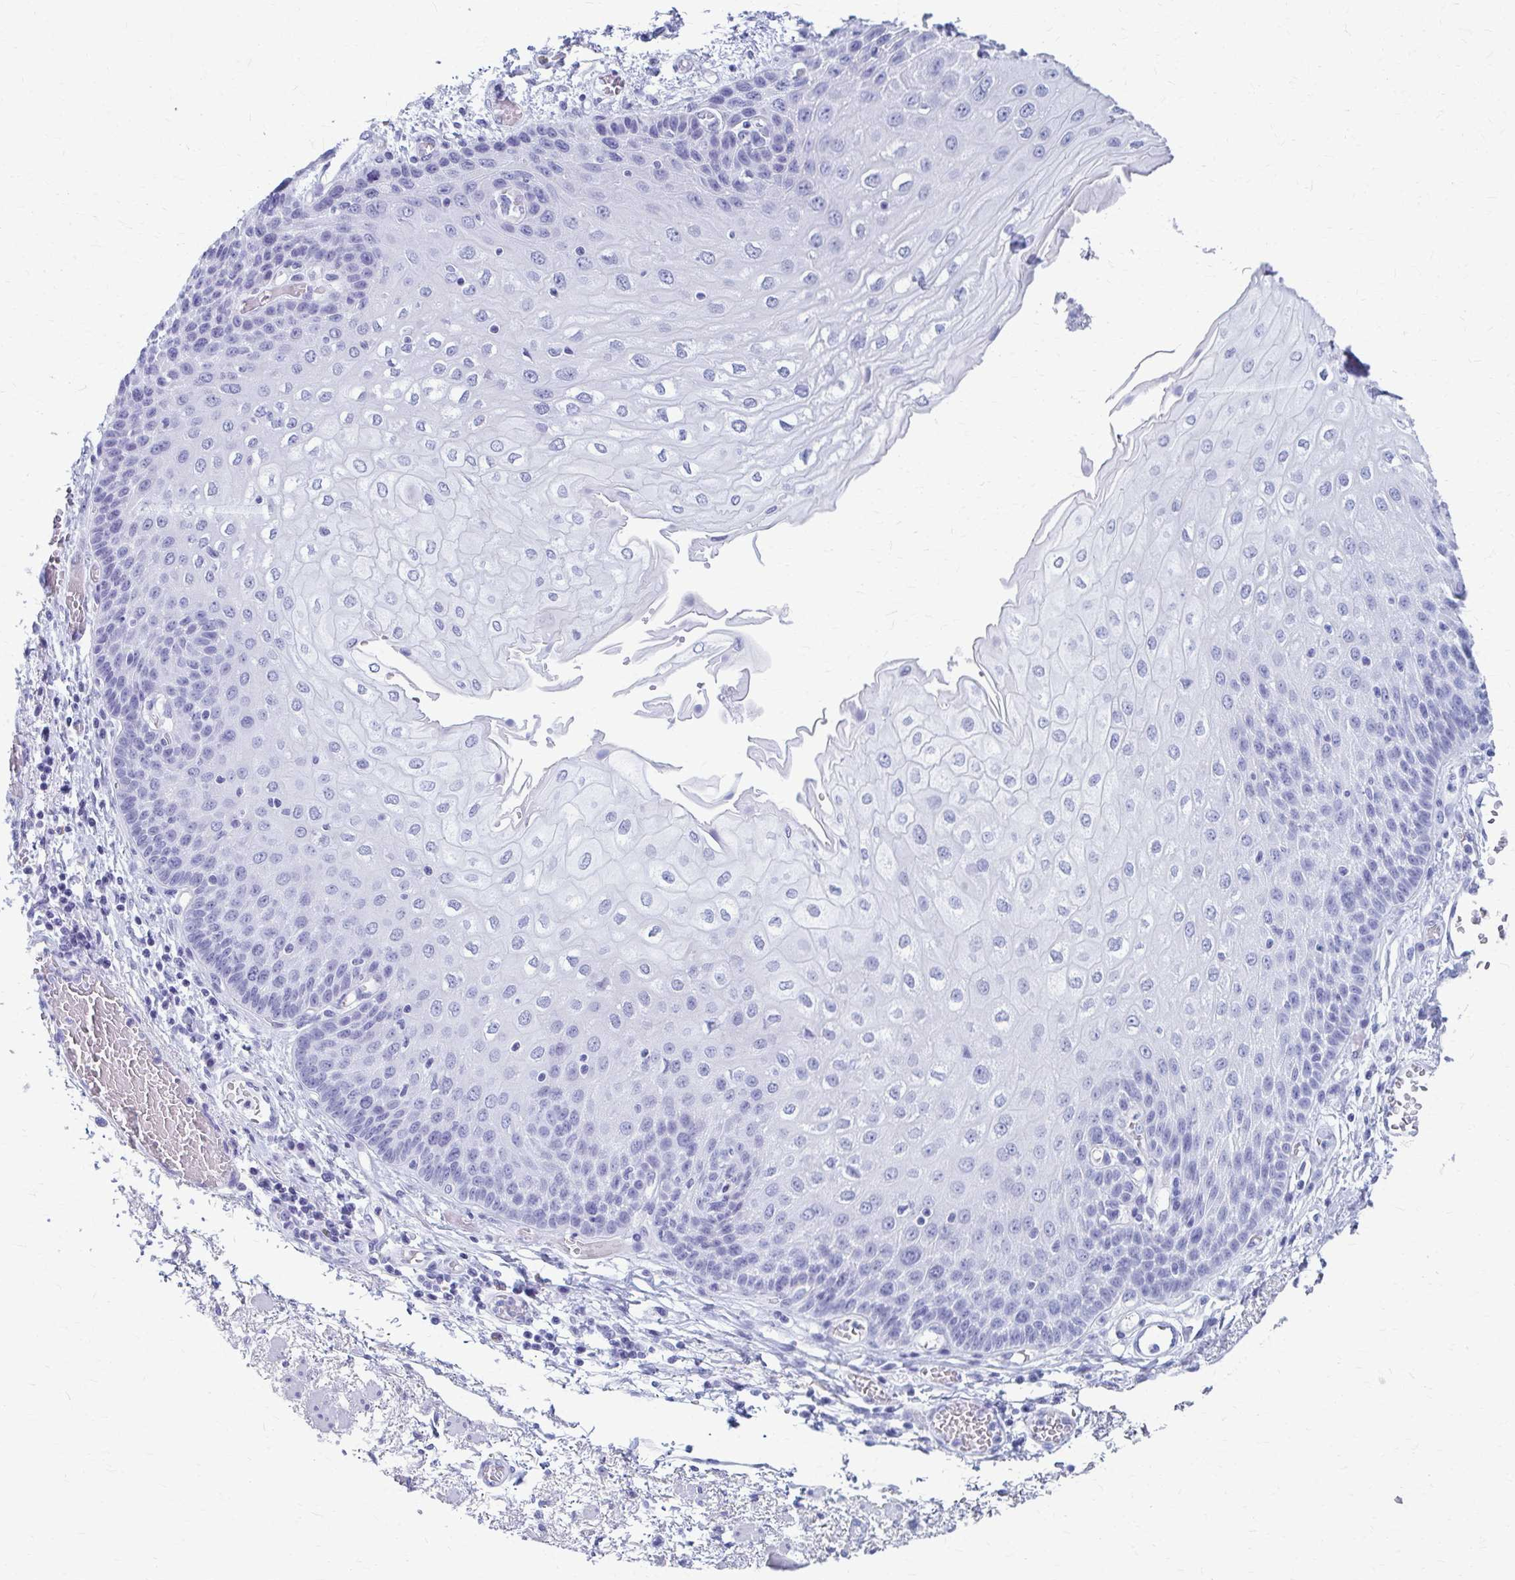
{"staining": {"intensity": "negative", "quantity": "none", "location": "none"}, "tissue": "esophagus", "cell_type": "Squamous epithelial cells", "image_type": "normal", "snomed": [{"axis": "morphology", "description": "Normal tissue, NOS"}, {"axis": "morphology", "description": "Adenocarcinoma, NOS"}, {"axis": "topography", "description": "Esophagus"}], "caption": "Immunohistochemistry of benign human esophagus demonstrates no expression in squamous epithelial cells.", "gene": "CELF5", "patient": {"sex": "male", "age": 81}}